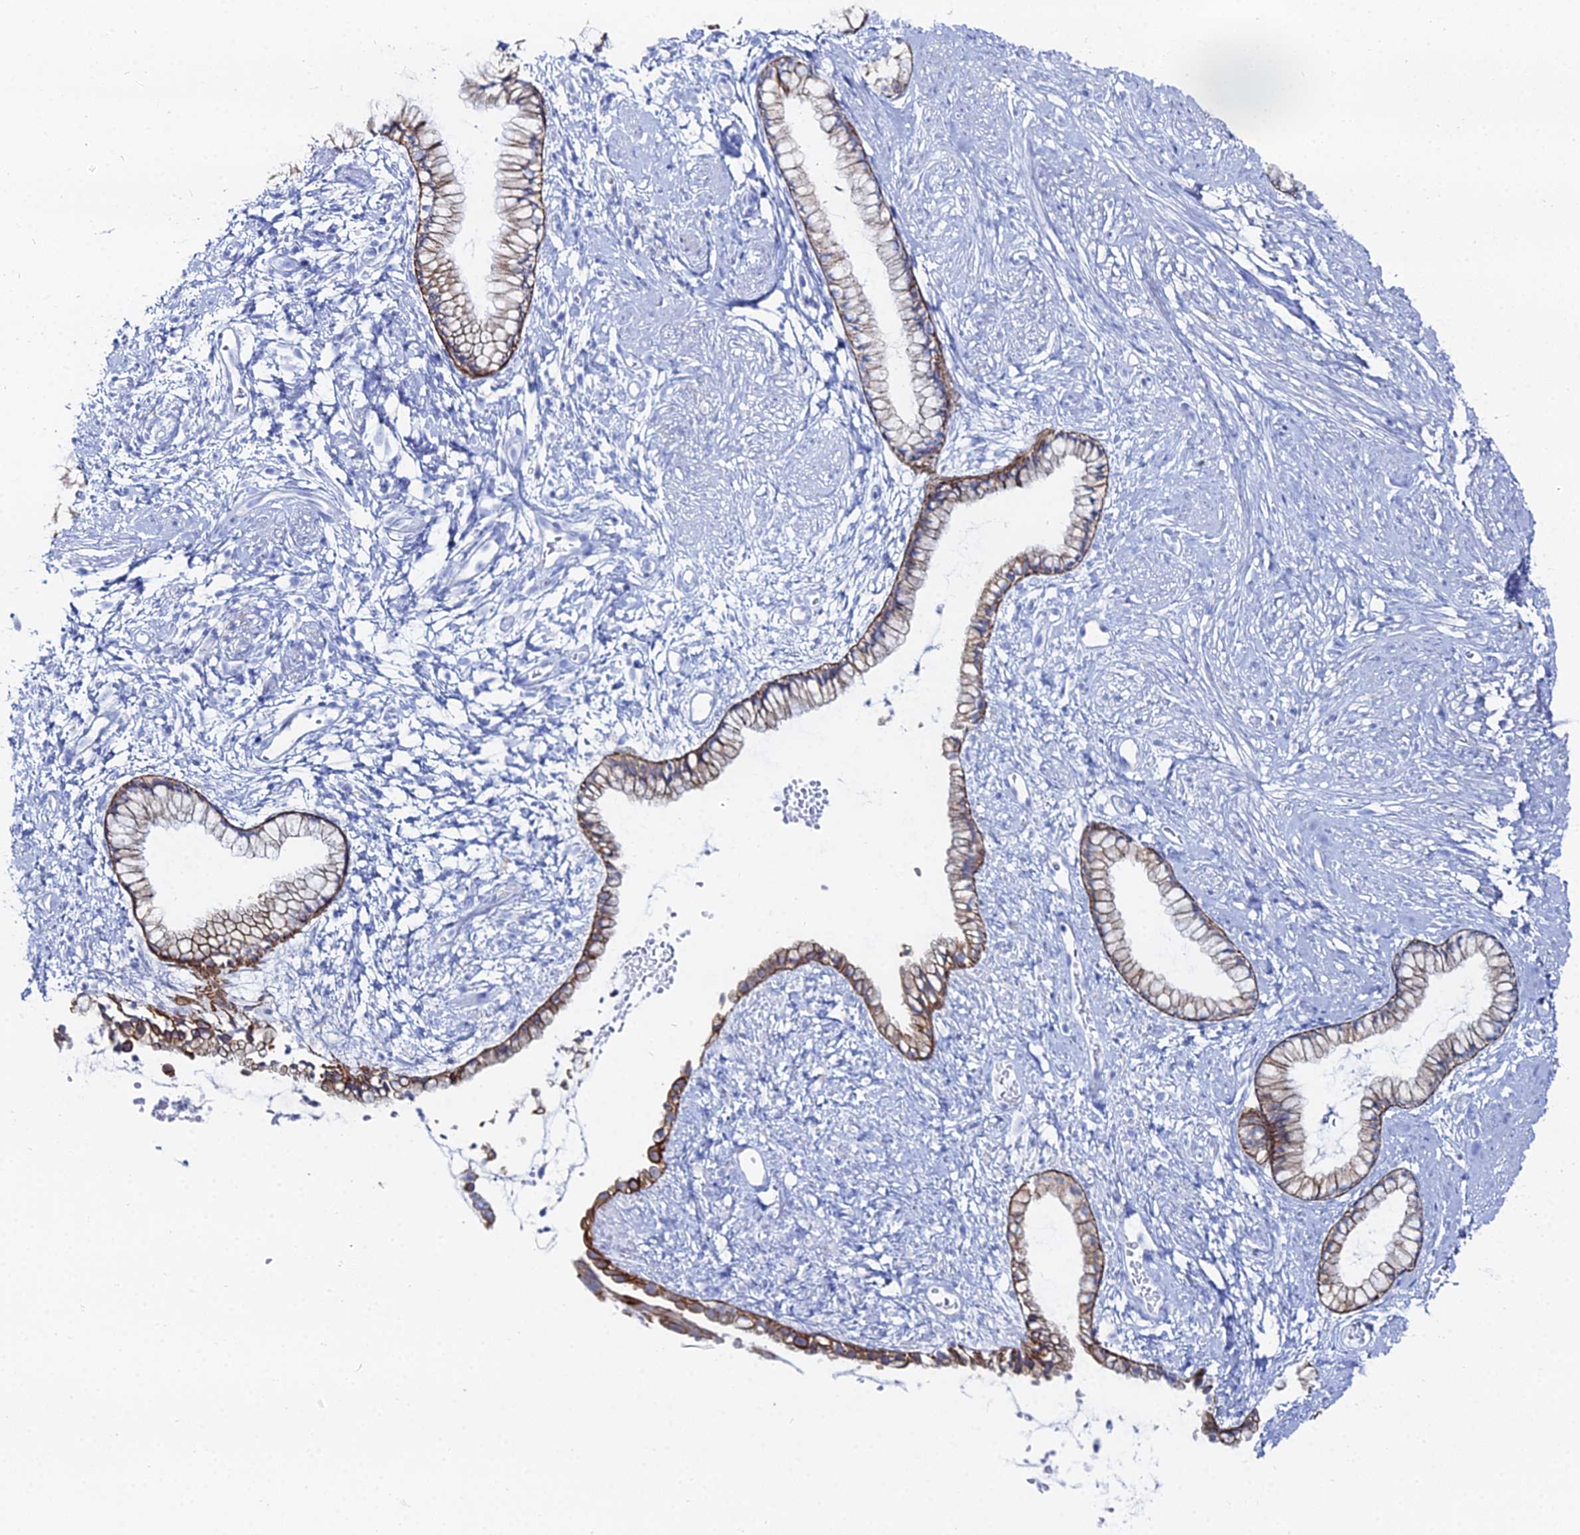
{"staining": {"intensity": "moderate", "quantity": ">75%", "location": "cytoplasmic/membranous"}, "tissue": "cervix", "cell_type": "Glandular cells", "image_type": "normal", "snomed": [{"axis": "morphology", "description": "Normal tissue, NOS"}, {"axis": "topography", "description": "Cervix"}], "caption": "About >75% of glandular cells in normal human cervix show moderate cytoplasmic/membranous protein staining as visualized by brown immunohistochemical staining.", "gene": "DHX34", "patient": {"sex": "female", "age": 57}}